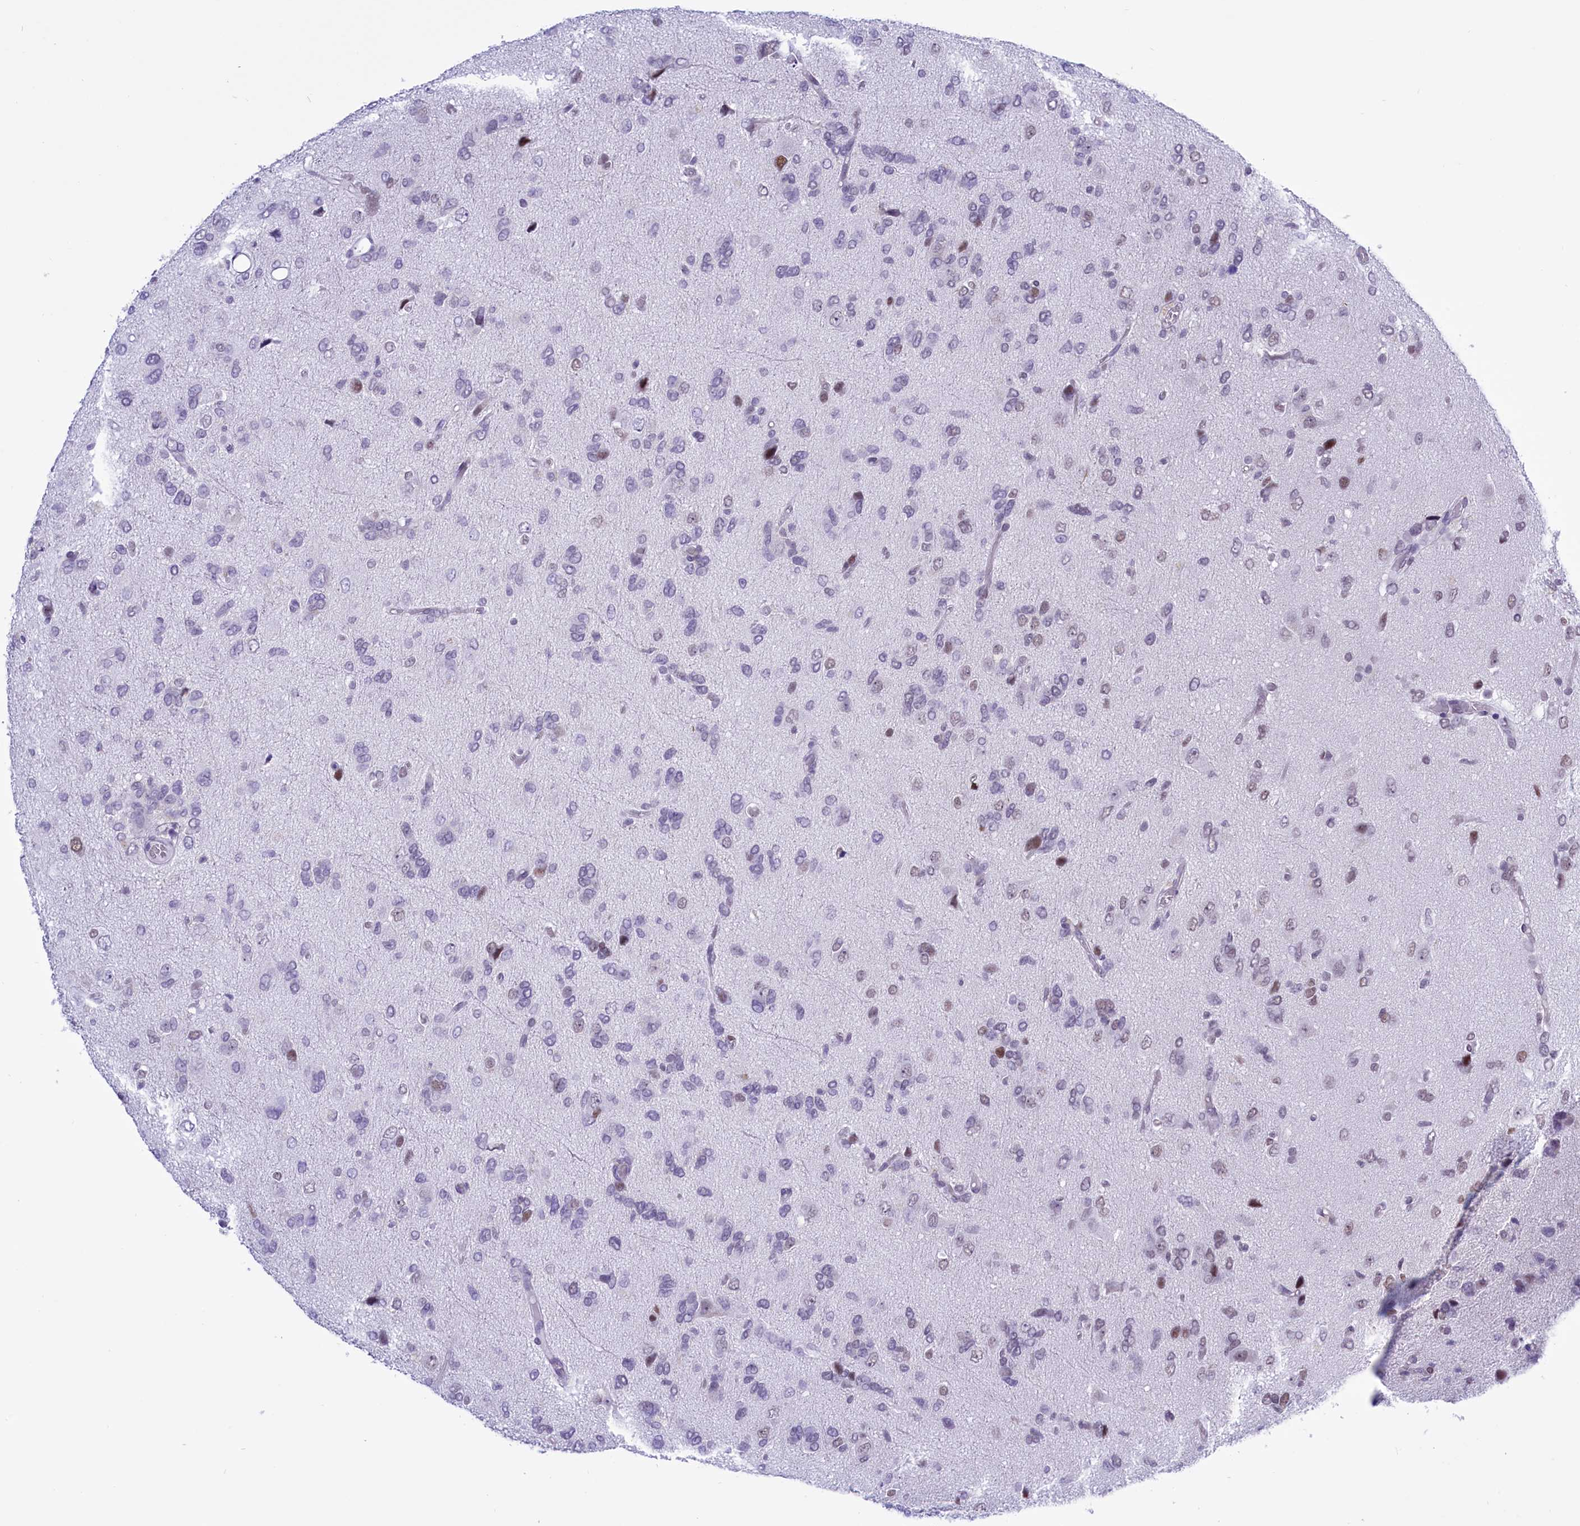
{"staining": {"intensity": "weak", "quantity": "<25%", "location": "nuclear"}, "tissue": "glioma", "cell_type": "Tumor cells", "image_type": "cancer", "snomed": [{"axis": "morphology", "description": "Glioma, malignant, High grade"}, {"axis": "topography", "description": "Brain"}], "caption": "Immunohistochemistry photomicrograph of neoplastic tissue: glioma stained with DAB demonstrates no significant protein positivity in tumor cells.", "gene": "RPS6KB1", "patient": {"sex": "female", "age": 59}}